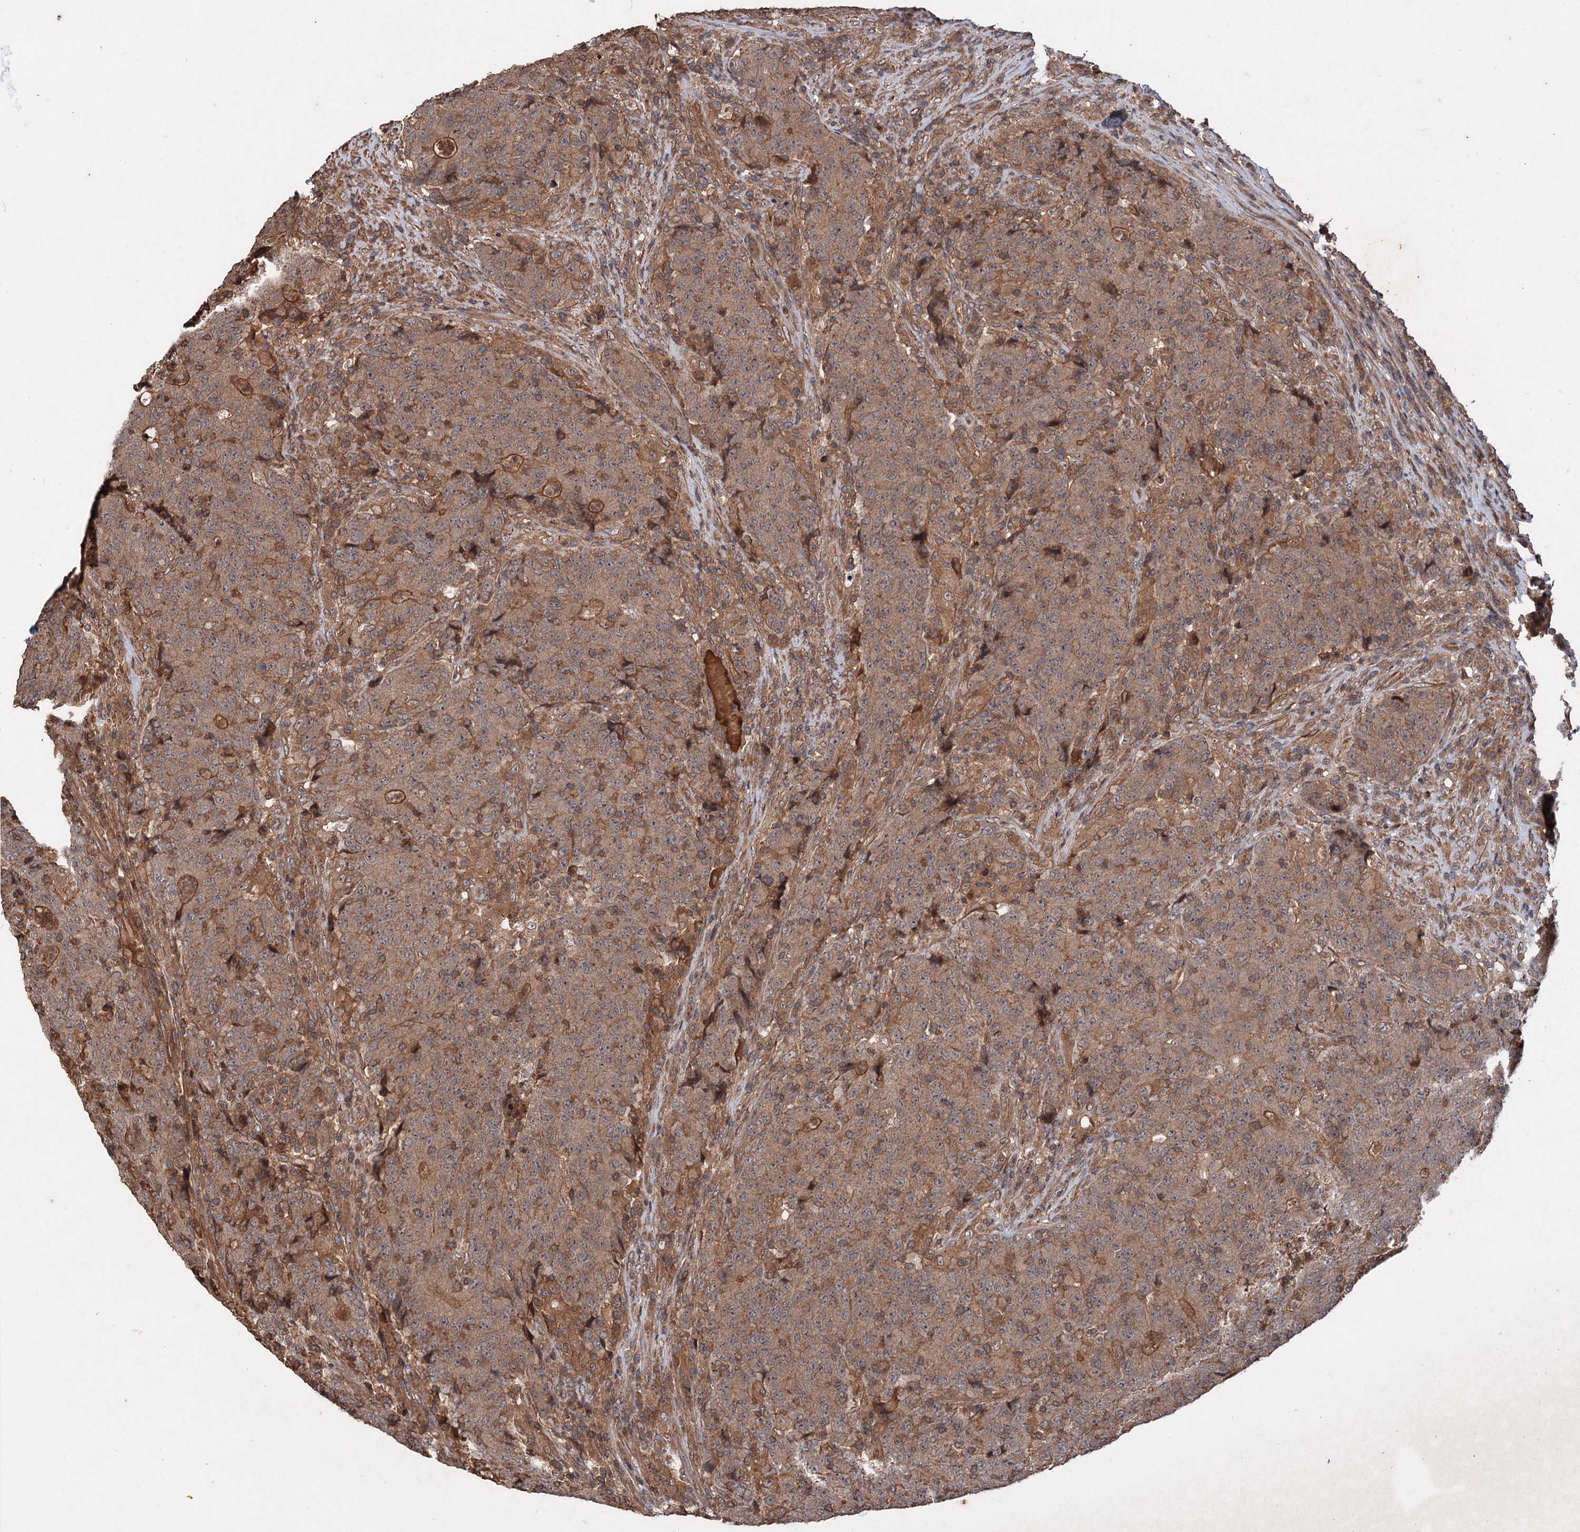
{"staining": {"intensity": "moderate", "quantity": ">75%", "location": "cytoplasmic/membranous"}, "tissue": "colorectal cancer", "cell_type": "Tumor cells", "image_type": "cancer", "snomed": [{"axis": "morphology", "description": "Adenocarcinoma, NOS"}, {"axis": "topography", "description": "Colon"}], "caption": "This histopathology image exhibits immunohistochemistry (IHC) staining of human colorectal adenocarcinoma, with medium moderate cytoplasmic/membranous expression in about >75% of tumor cells.", "gene": "ADK", "patient": {"sex": "female", "age": 75}}